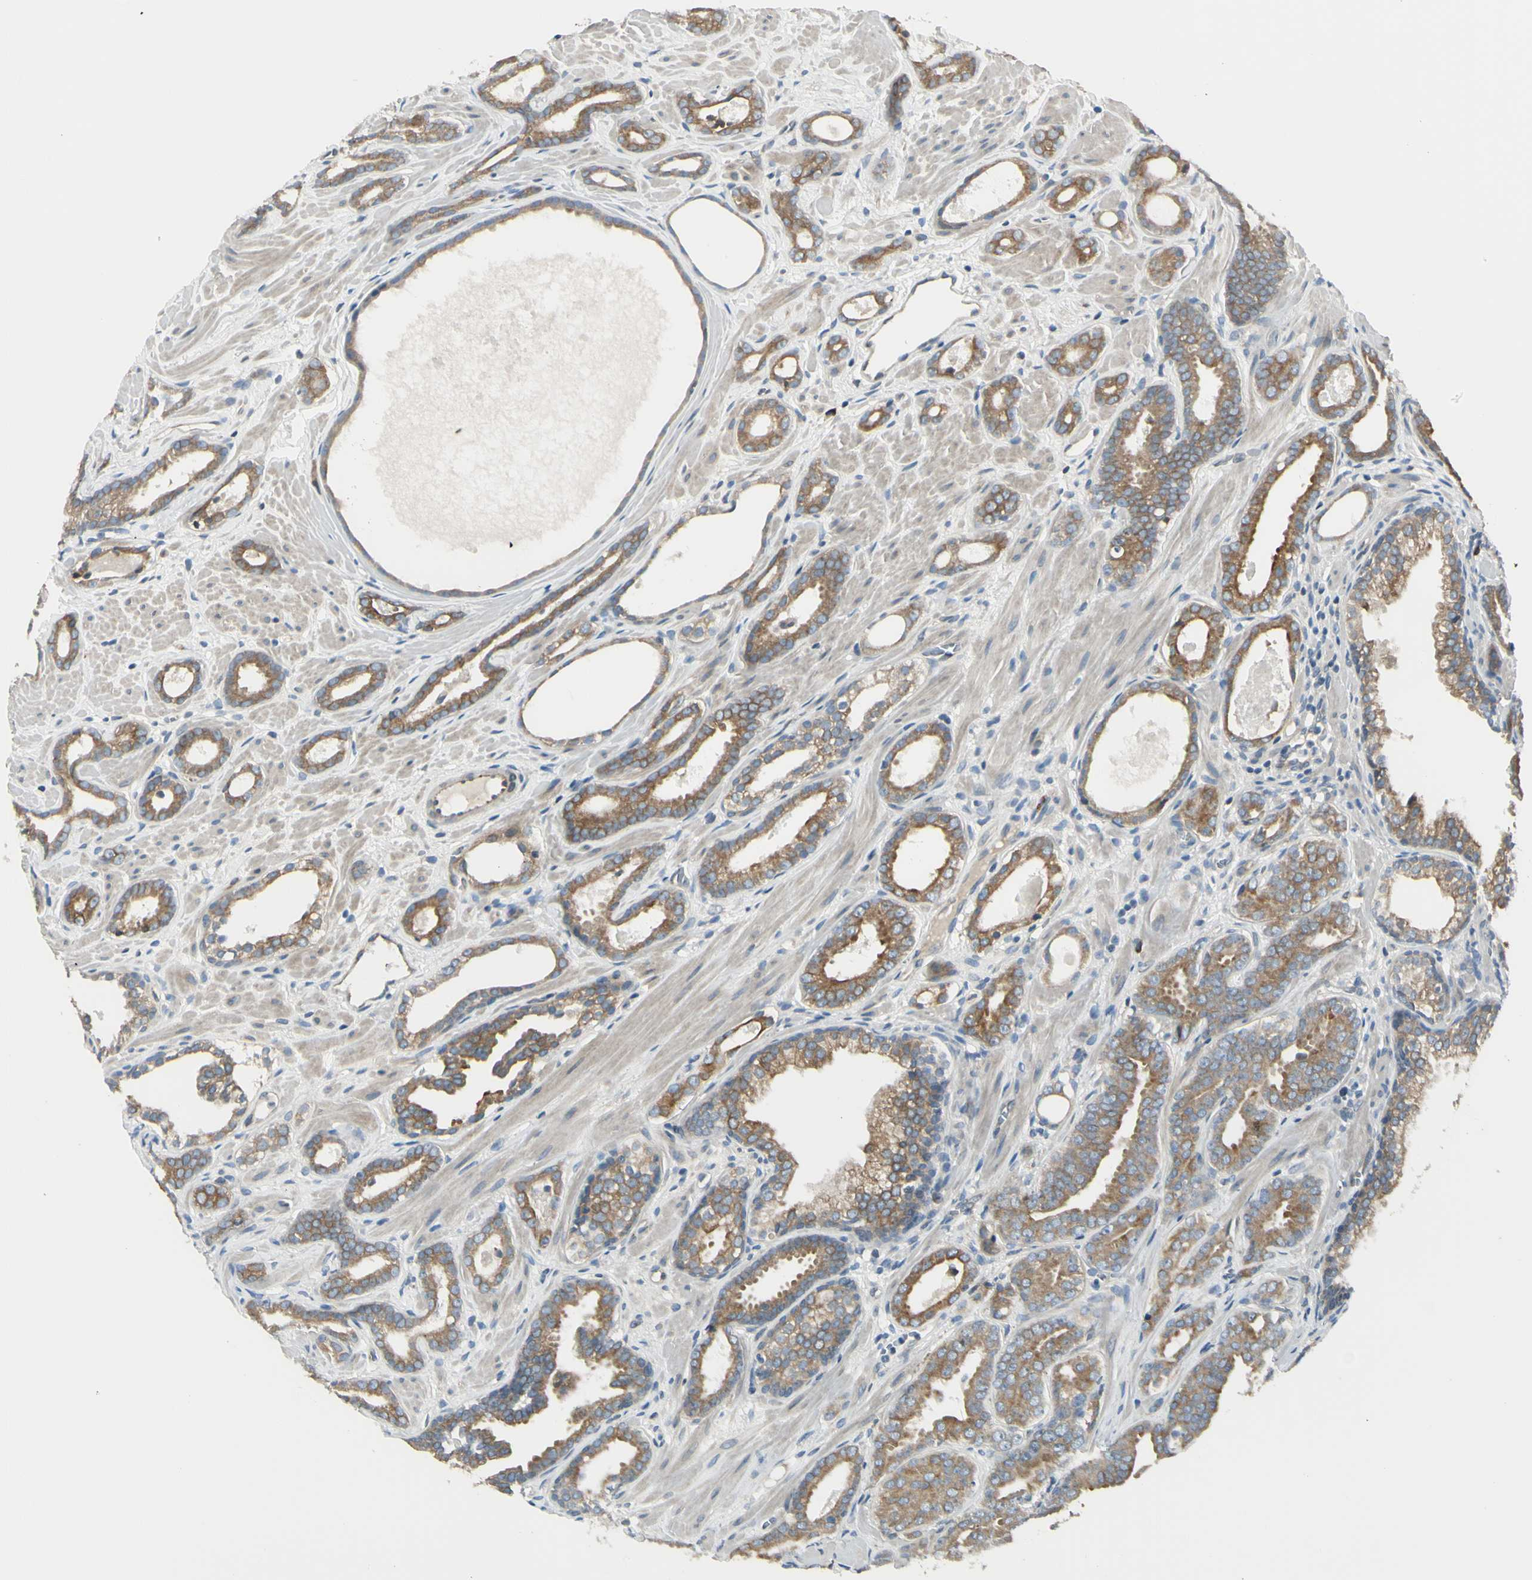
{"staining": {"intensity": "moderate", "quantity": ">75%", "location": "cytoplasmic/membranous"}, "tissue": "prostate cancer", "cell_type": "Tumor cells", "image_type": "cancer", "snomed": [{"axis": "morphology", "description": "Adenocarcinoma, Low grade"}, {"axis": "topography", "description": "Prostate"}], "caption": "Prostate adenocarcinoma (low-grade) tissue demonstrates moderate cytoplasmic/membranous positivity in about >75% of tumor cells, visualized by immunohistochemistry.", "gene": "SELENOS", "patient": {"sex": "male", "age": 57}}